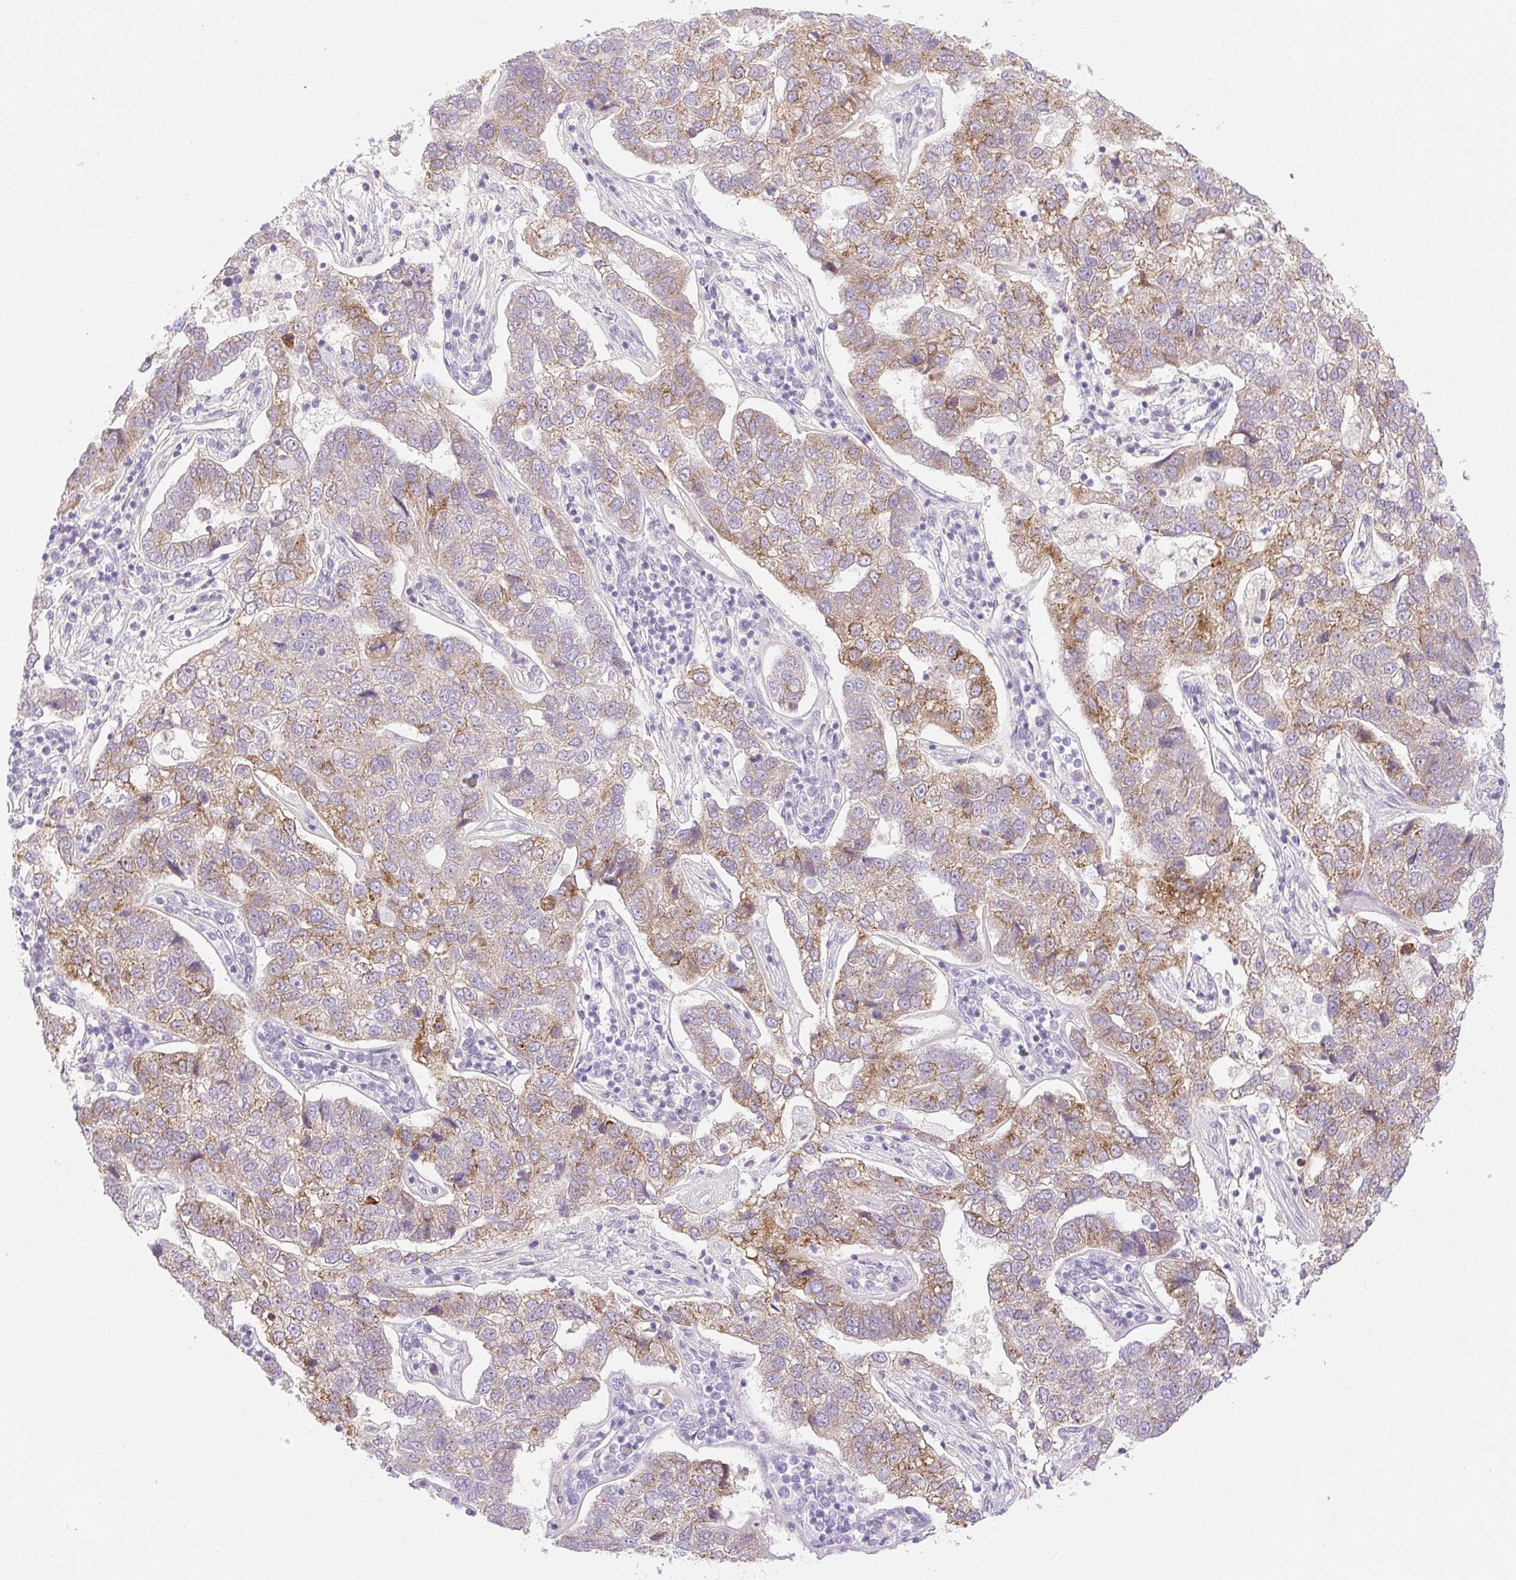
{"staining": {"intensity": "moderate", "quantity": "25%-75%", "location": "cytoplasmic/membranous"}, "tissue": "pancreatic cancer", "cell_type": "Tumor cells", "image_type": "cancer", "snomed": [{"axis": "morphology", "description": "Adenocarcinoma, NOS"}, {"axis": "topography", "description": "Pancreas"}], "caption": "Immunohistochemistry (DAB) staining of human pancreatic adenocarcinoma demonstrates moderate cytoplasmic/membranous protein positivity in approximately 25%-75% of tumor cells.", "gene": "MIA2", "patient": {"sex": "female", "age": 61}}